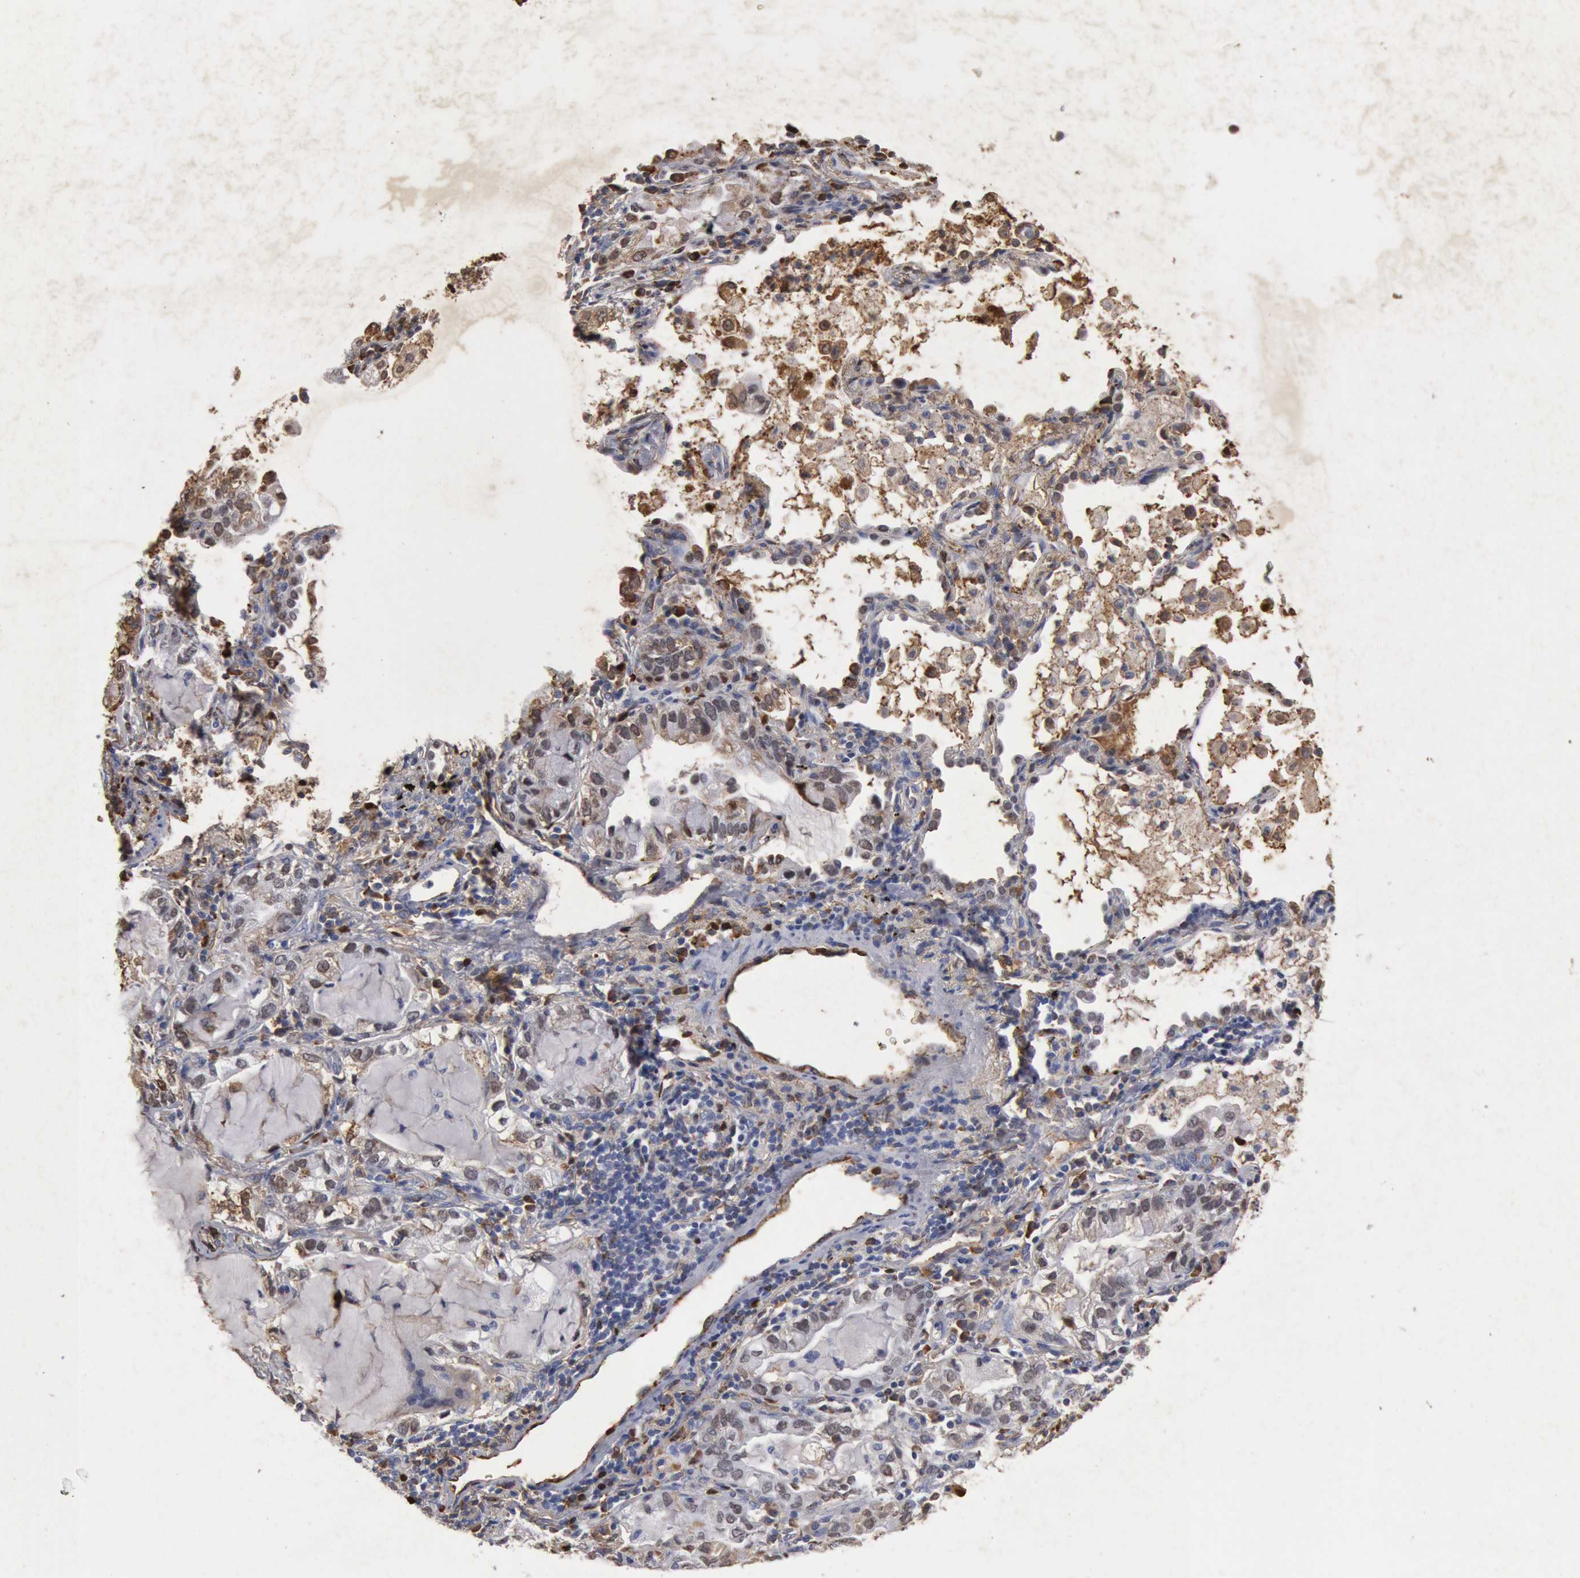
{"staining": {"intensity": "weak", "quantity": ">75%", "location": "cytoplasmic/membranous,nuclear"}, "tissue": "lung cancer", "cell_type": "Tumor cells", "image_type": "cancer", "snomed": [{"axis": "morphology", "description": "Adenocarcinoma, NOS"}, {"axis": "topography", "description": "Lung"}], "caption": "Human lung cancer (adenocarcinoma) stained for a protein (brown) exhibits weak cytoplasmic/membranous and nuclear positive positivity in about >75% of tumor cells.", "gene": "FOXA2", "patient": {"sex": "female", "age": 50}}